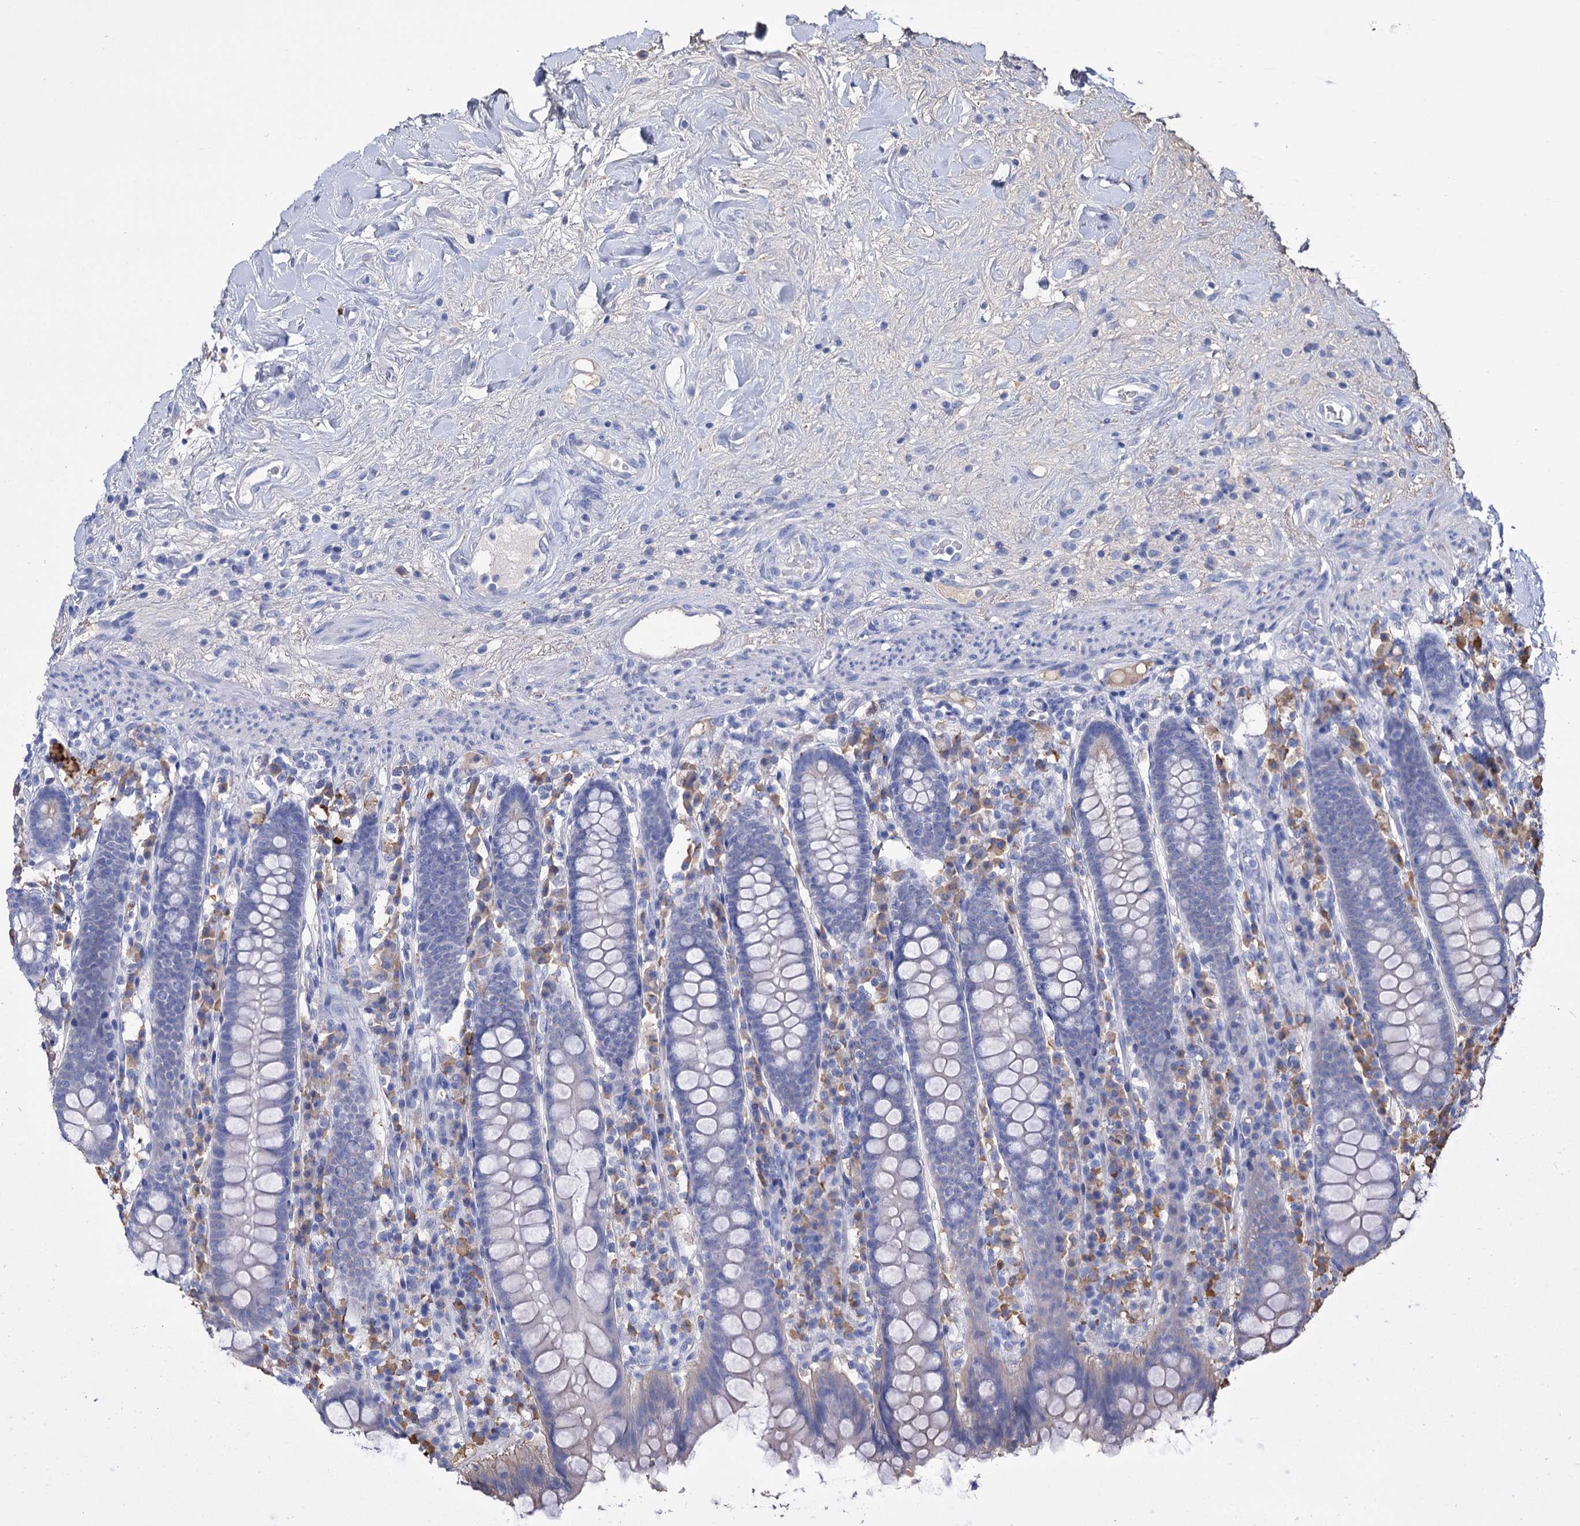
{"staining": {"intensity": "negative", "quantity": "none", "location": "none"}, "tissue": "colon", "cell_type": "Endothelial cells", "image_type": "normal", "snomed": [{"axis": "morphology", "description": "Normal tissue, NOS"}, {"axis": "topography", "description": "Colon"}], "caption": "A micrograph of colon stained for a protein shows no brown staining in endothelial cells. (IHC, brightfield microscopy, high magnification).", "gene": "FBXW12", "patient": {"sex": "female", "age": 79}}